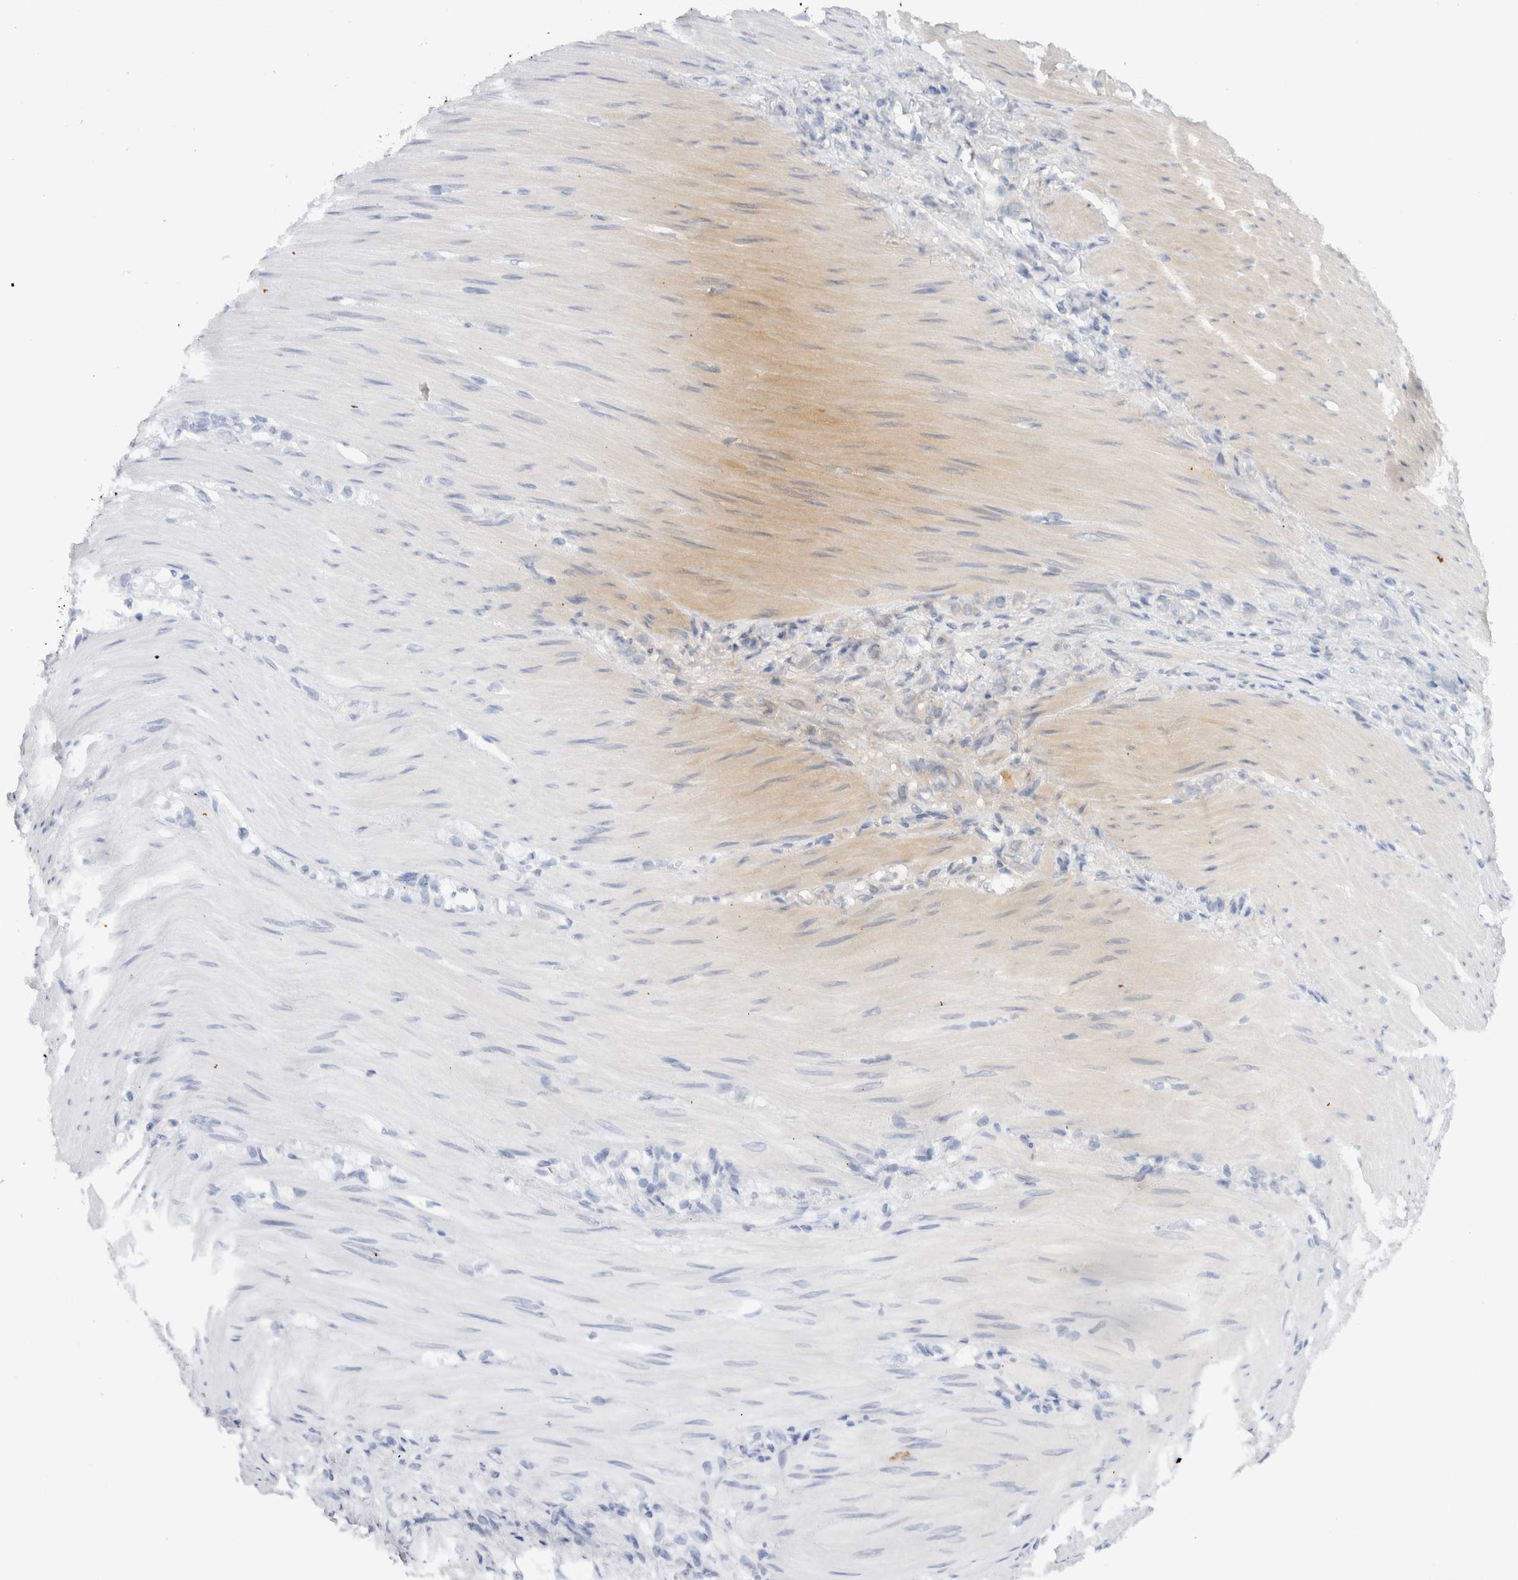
{"staining": {"intensity": "negative", "quantity": "none", "location": "none"}, "tissue": "stomach cancer", "cell_type": "Tumor cells", "image_type": "cancer", "snomed": [{"axis": "morphology", "description": "Normal tissue, NOS"}, {"axis": "morphology", "description": "Adenocarcinoma, NOS"}, {"axis": "topography", "description": "Stomach"}], "caption": "The image demonstrates no significant staining in tumor cells of adenocarcinoma (stomach). The staining is performed using DAB brown chromogen with nuclei counter-stained in using hematoxylin.", "gene": "C9orf50", "patient": {"sex": "male", "age": 82}}